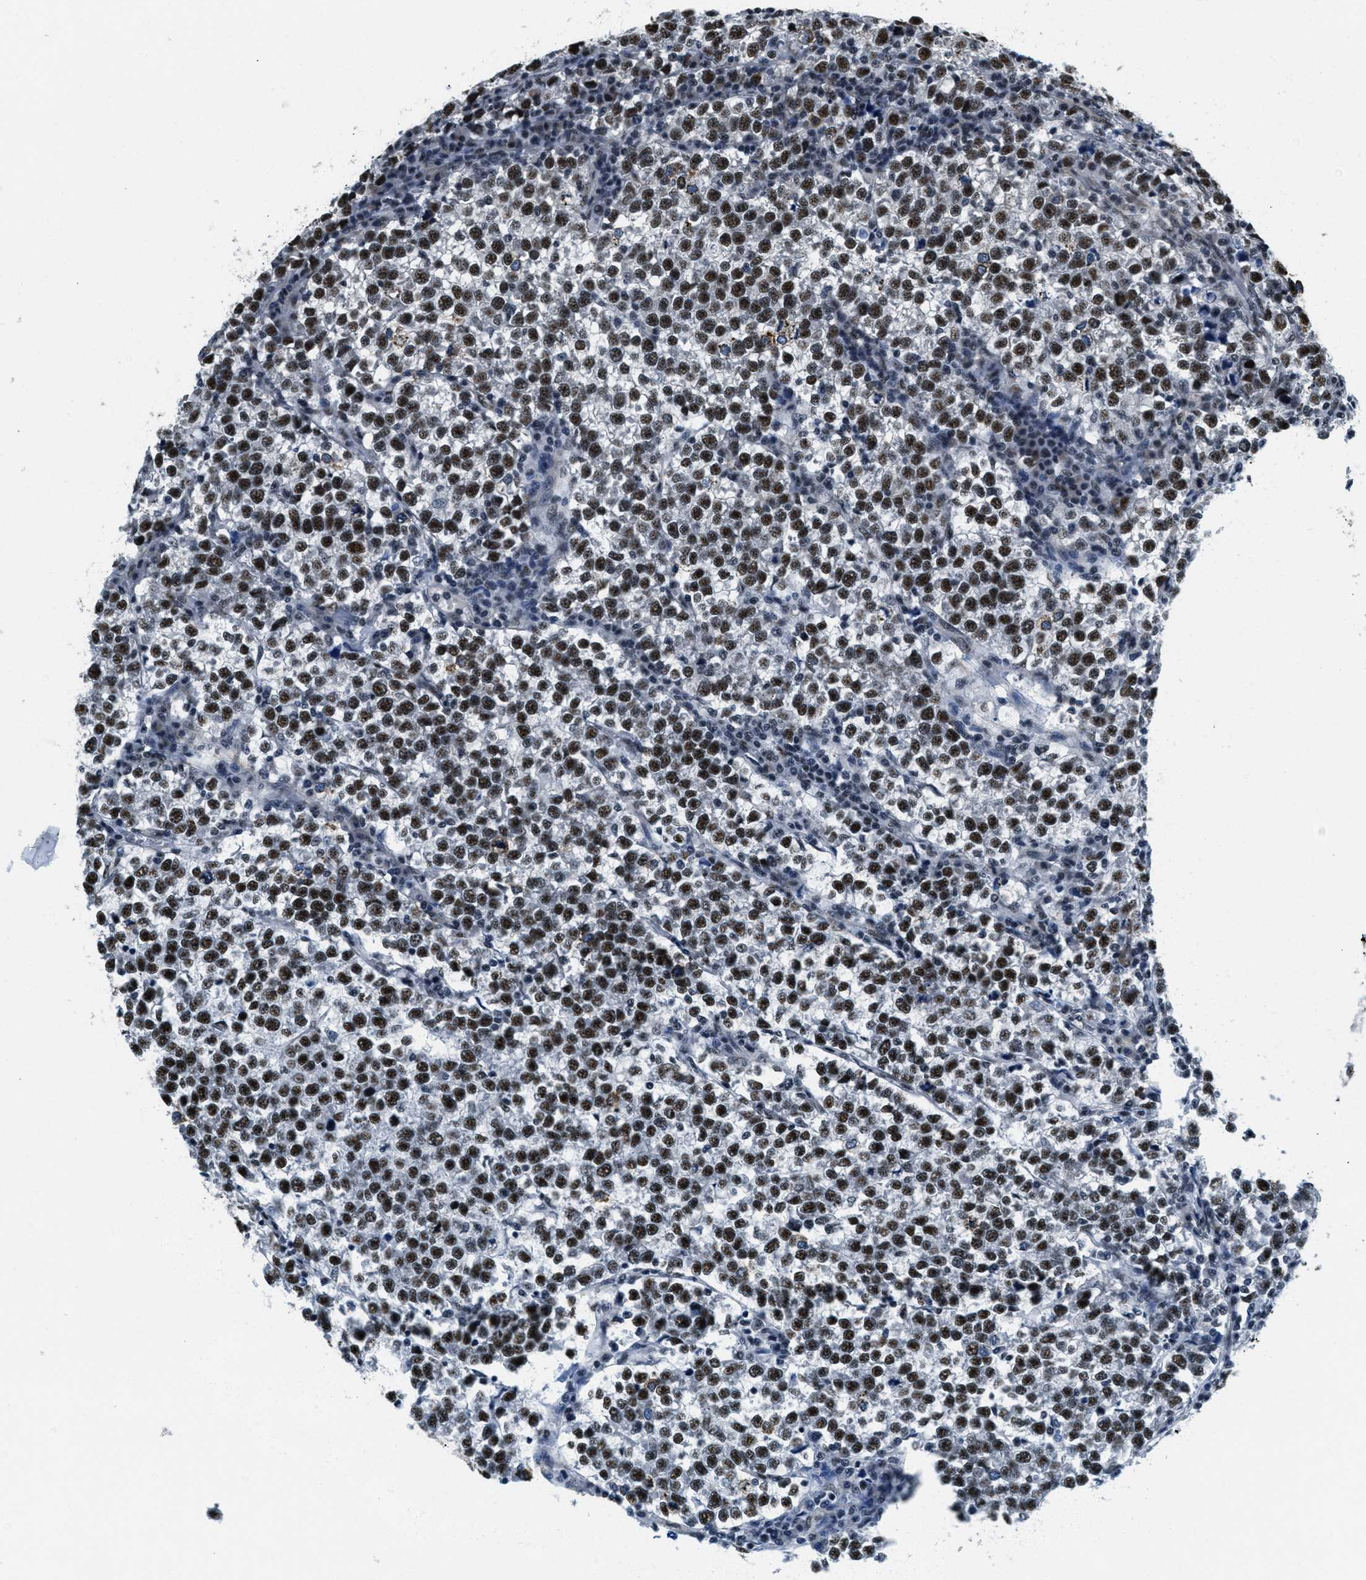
{"staining": {"intensity": "strong", "quantity": ">75%", "location": "nuclear"}, "tissue": "testis cancer", "cell_type": "Tumor cells", "image_type": "cancer", "snomed": [{"axis": "morphology", "description": "Normal tissue, NOS"}, {"axis": "morphology", "description": "Seminoma, NOS"}, {"axis": "topography", "description": "Testis"}], "caption": "Seminoma (testis) stained for a protein (brown) shows strong nuclear positive staining in about >75% of tumor cells.", "gene": "CFAP36", "patient": {"sex": "male", "age": 43}}